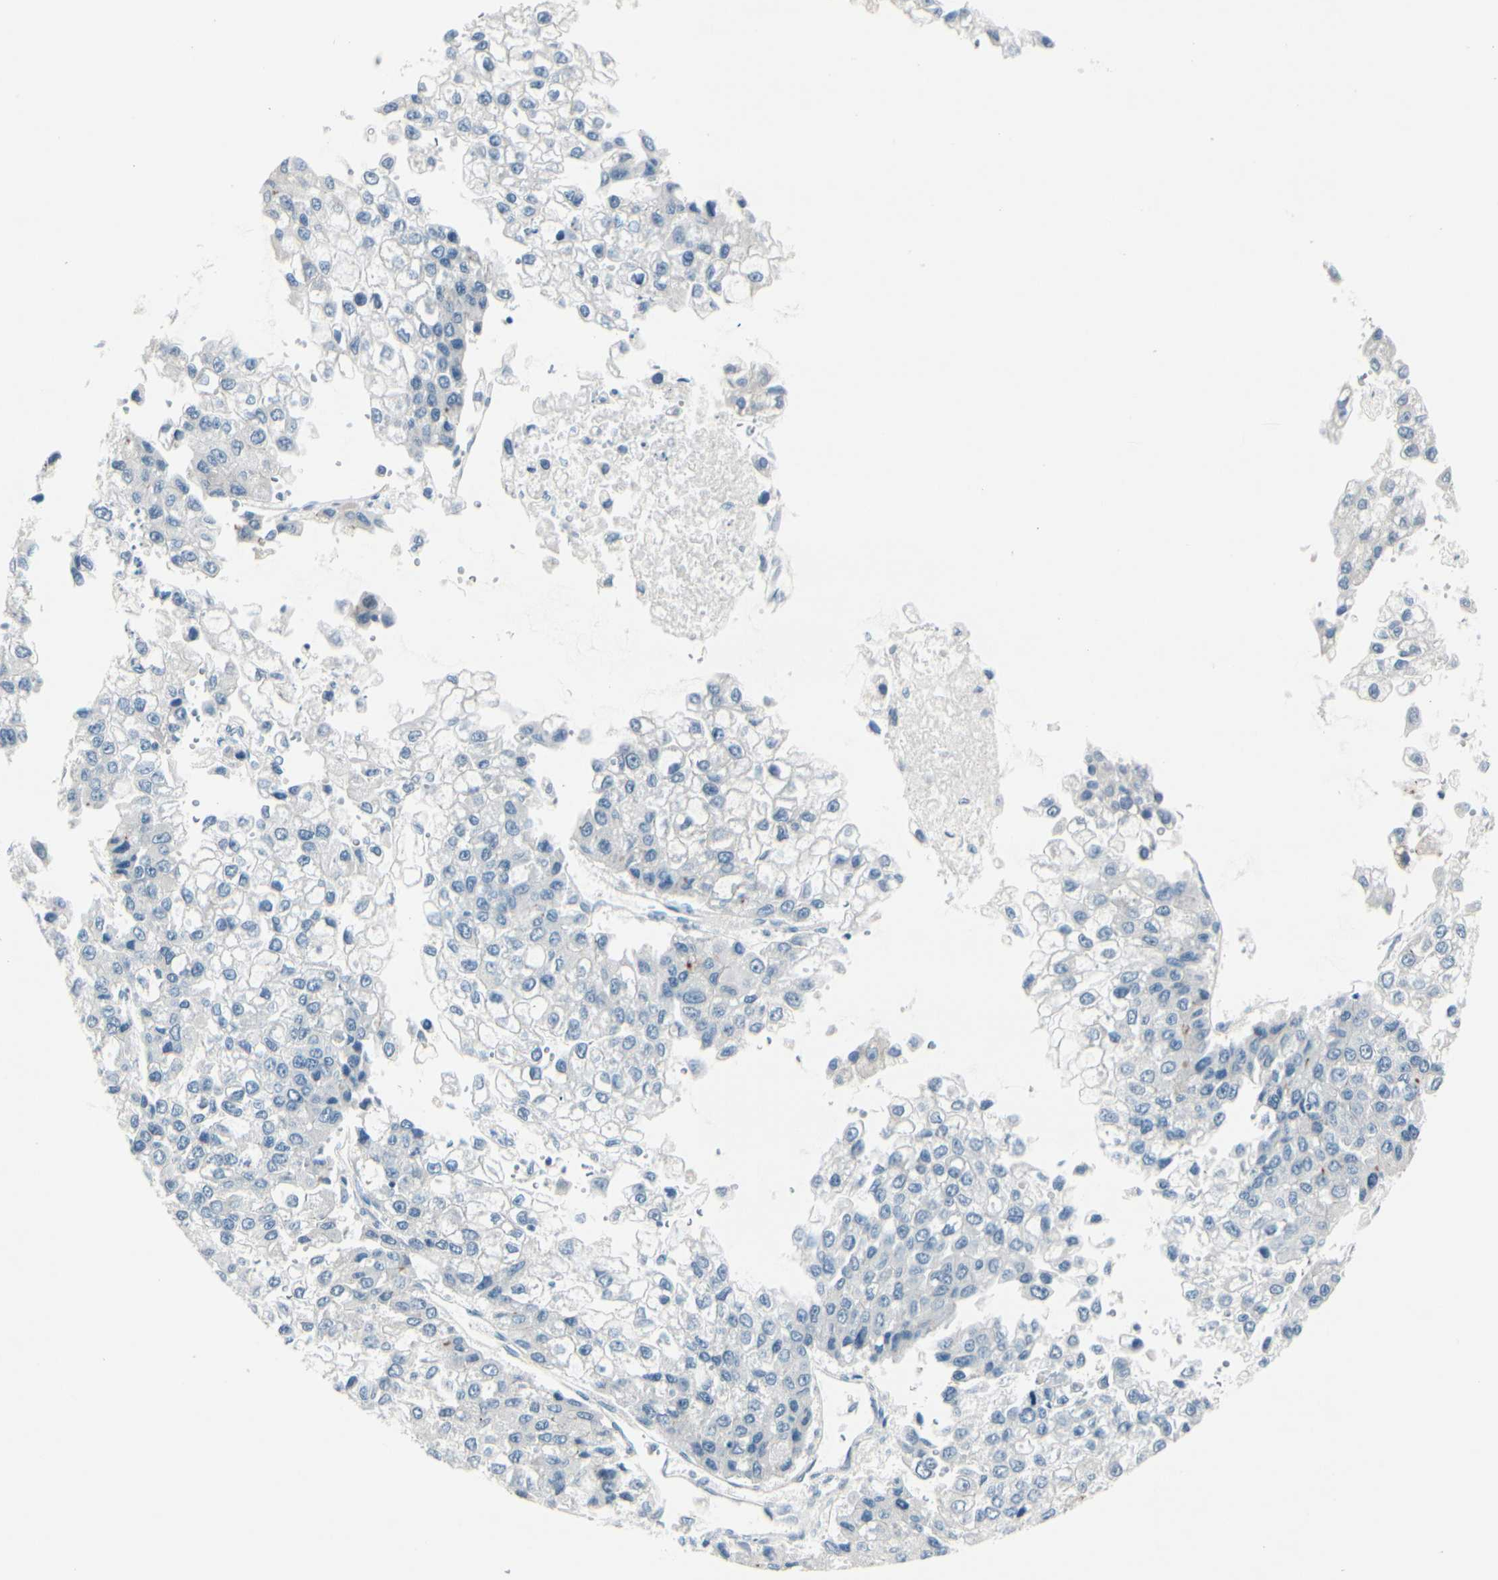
{"staining": {"intensity": "negative", "quantity": "none", "location": "none"}, "tissue": "liver cancer", "cell_type": "Tumor cells", "image_type": "cancer", "snomed": [{"axis": "morphology", "description": "Carcinoma, Hepatocellular, NOS"}, {"axis": "topography", "description": "Liver"}], "caption": "High magnification brightfield microscopy of liver cancer (hepatocellular carcinoma) stained with DAB (3,3'-diaminobenzidine) (brown) and counterstained with hematoxylin (blue): tumor cells show no significant positivity. (DAB immunohistochemistry visualized using brightfield microscopy, high magnification).", "gene": "CDHR5", "patient": {"sex": "female", "age": 66}}